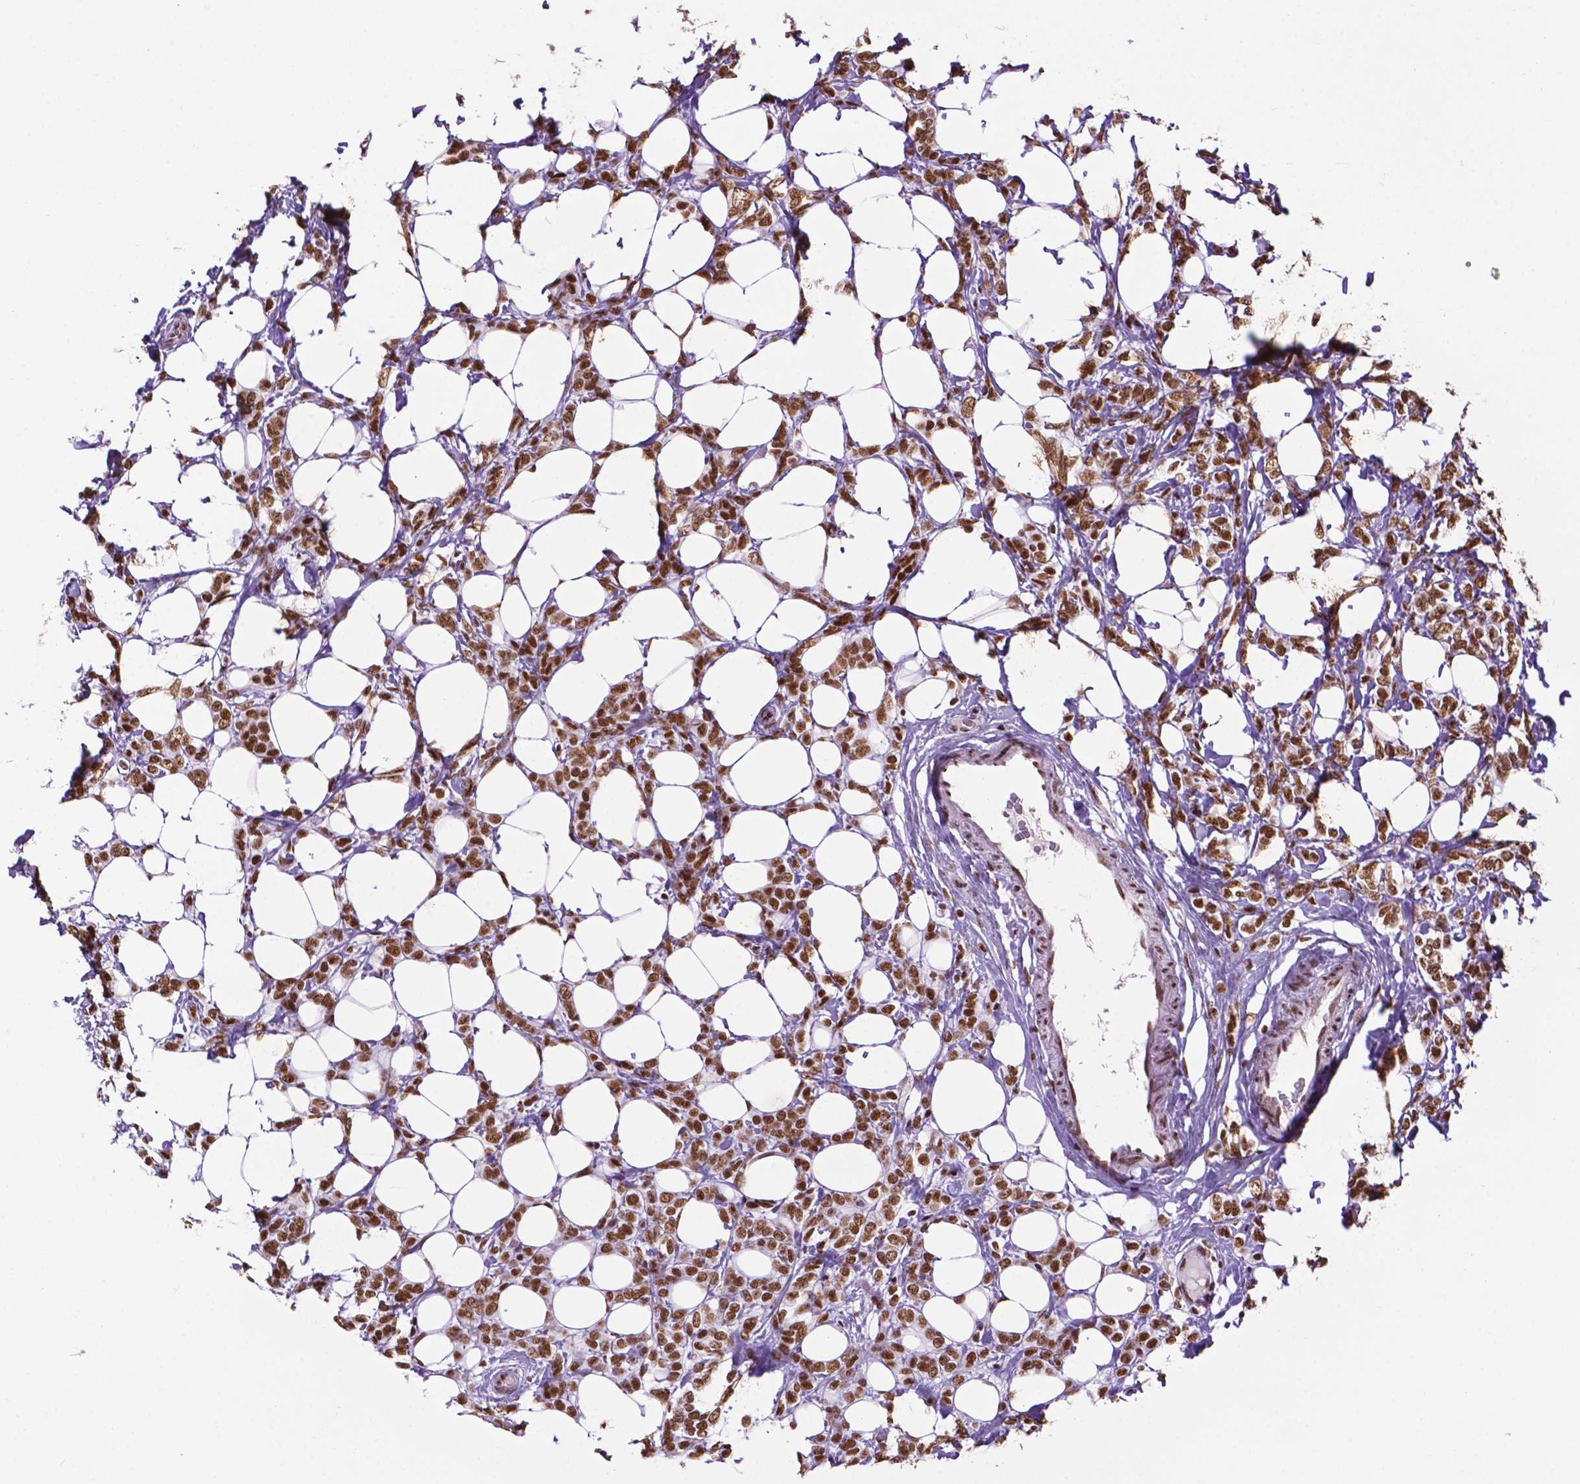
{"staining": {"intensity": "moderate", "quantity": ">75%", "location": "nuclear"}, "tissue": "breast cancer", "cell_type": "Tumor cells", "image_type": "cancer", "snomed": [{"axis": "morphology", "description": "Lobular carcinoma"}, {"axis": "topography", "description": "Breast"}], "caption": "A brown stain shows moderate nuclear positivity of a protein in breast cancer (lobular carcinoma) tumor cells.", "gene": "CCAR2", "patient": {"sex": "female", "age": 49}}